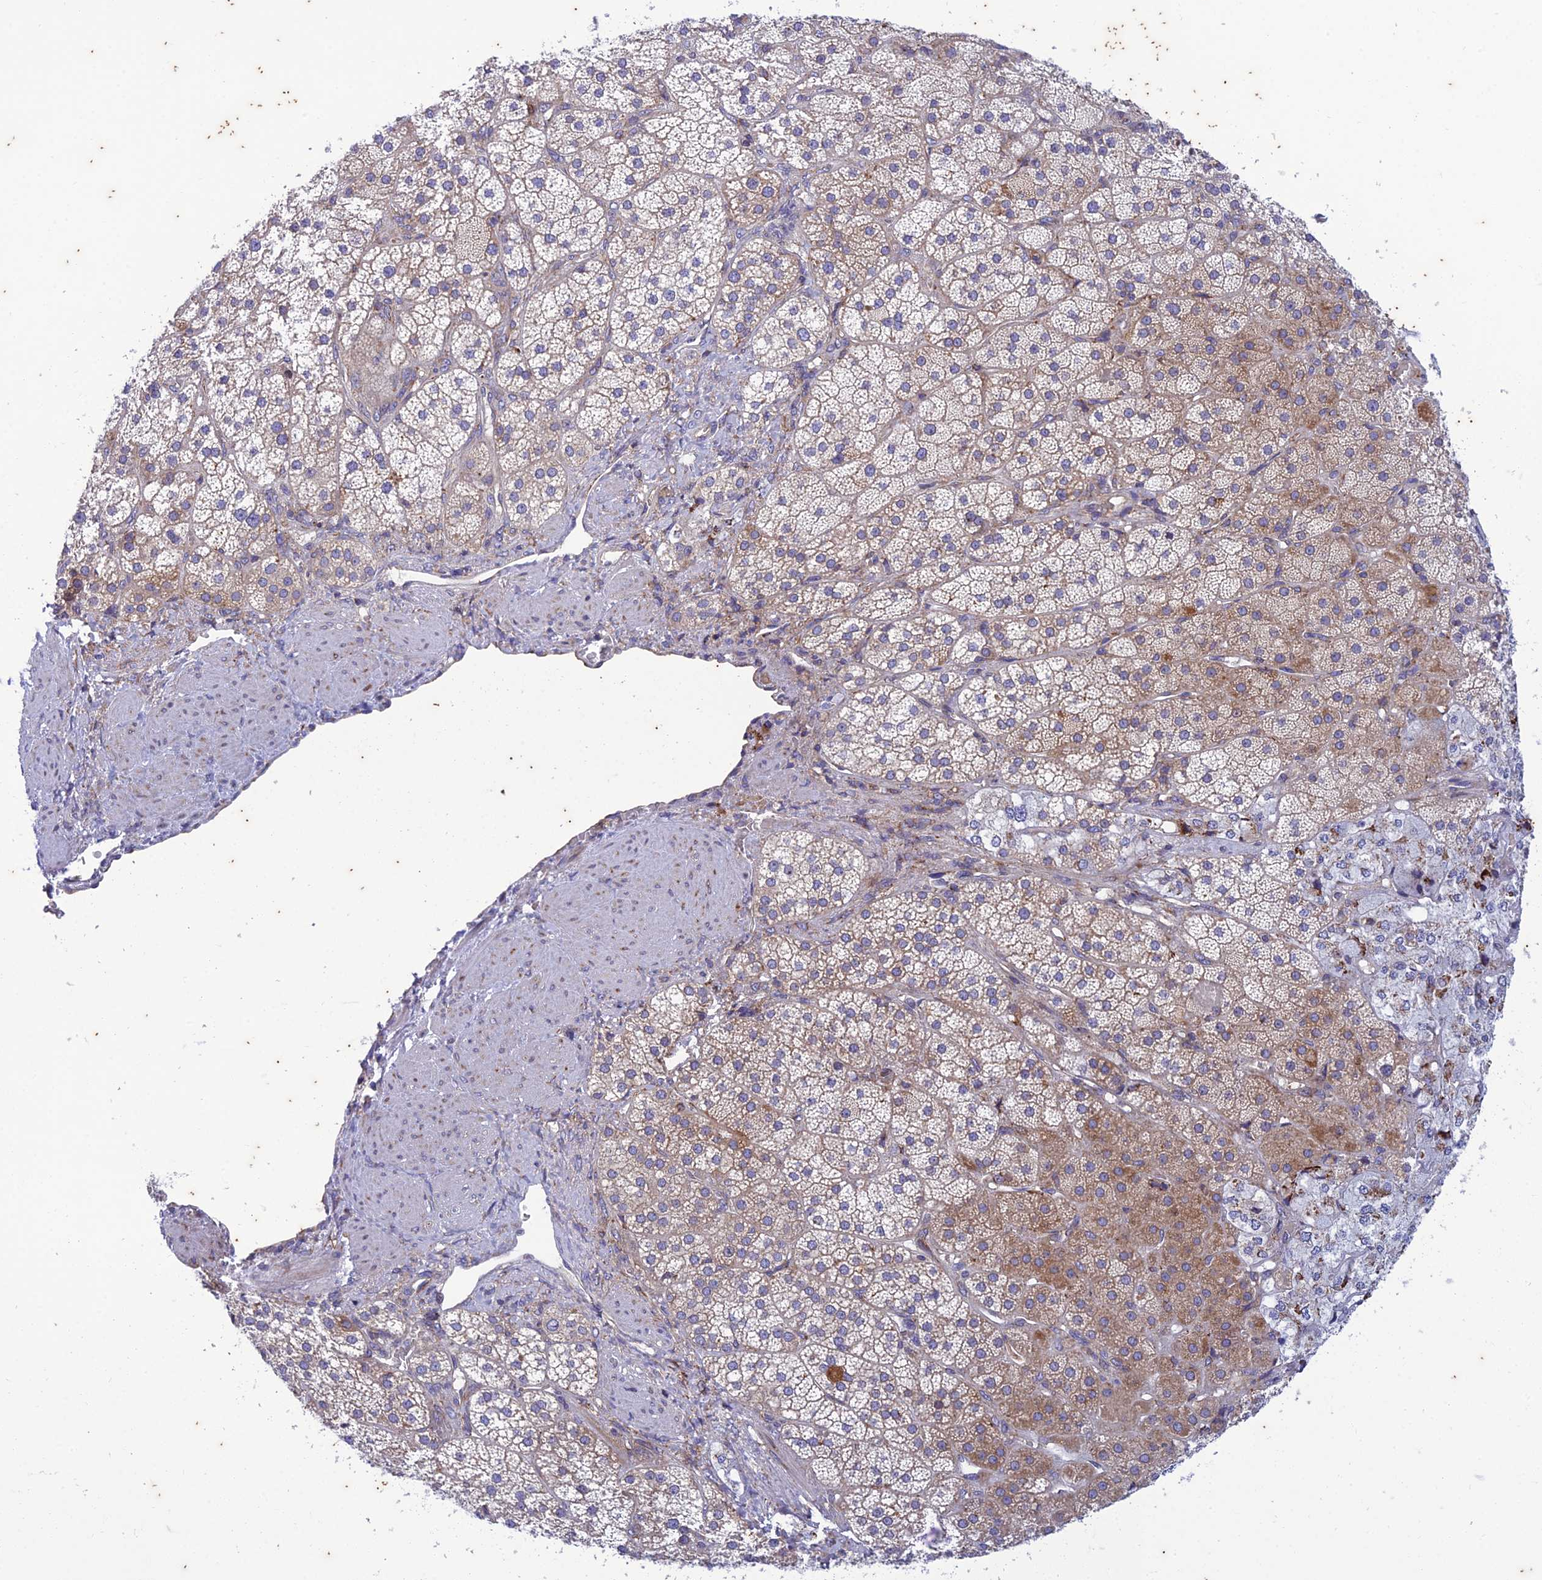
{"staining": {"intensity": "moderate", "quantity": "25%-75%", "location": "cytoplasmic/membranous"}, "tissue": "adrenal gland", "cell_type": "Glandular cells", "image_type": "normal", "snomed": [{"axis": "morphology", "description": "Normal tissue, NOS"}, {"axis": "topography", "description": "Adrenal gland"}], "caption": "High-magnification brightfield microscopy of normal adrenal gland stained with DAB (brown) and counterstained with hematoxylin (blue). glandular cells exhibit moderate cytoplasmic/membranous positivity is appreciated in approximately25%-75% of cells.", "gene": "PIMREG", "patient": {"sex": "male", "age": 57}}